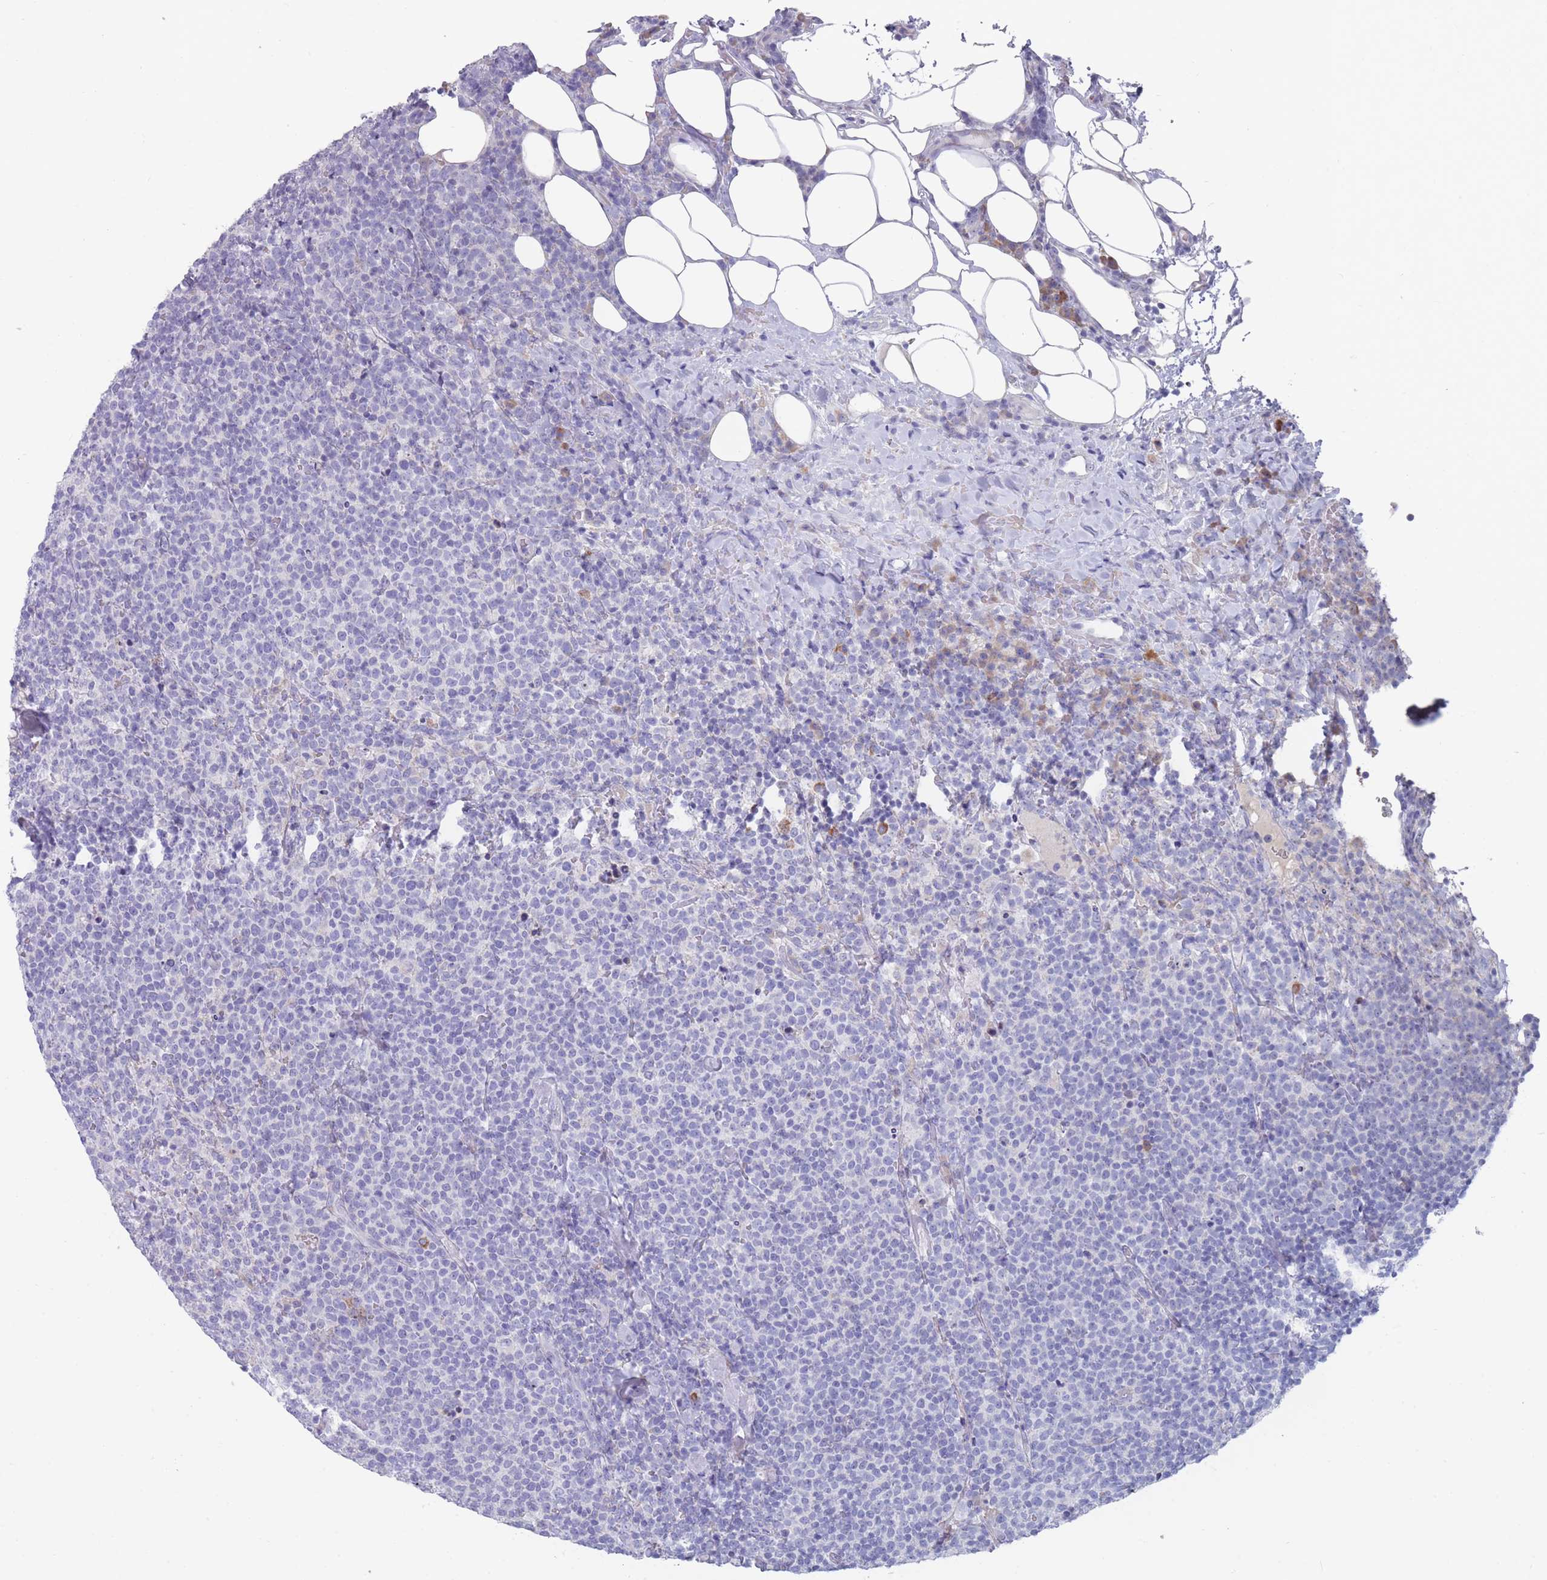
{"staining": {"intensity": "negative", "quantity": "none", "location": "none"}, "tissue": "lymphoma", "cell_type": "Tumor cells", "image_type": "cancer", "snomed": [{"axis": "morphology", "description": "Malignant lymphoma, non-Hodgkin's type, High grade"}, {"axis": "topography", "description": "Lymph node"}], "caption": "Tumor cells show no significant positivity in lymphoma.", "gene": "ST8SIA5", "patient": {"sex": "male", "age": 61}}